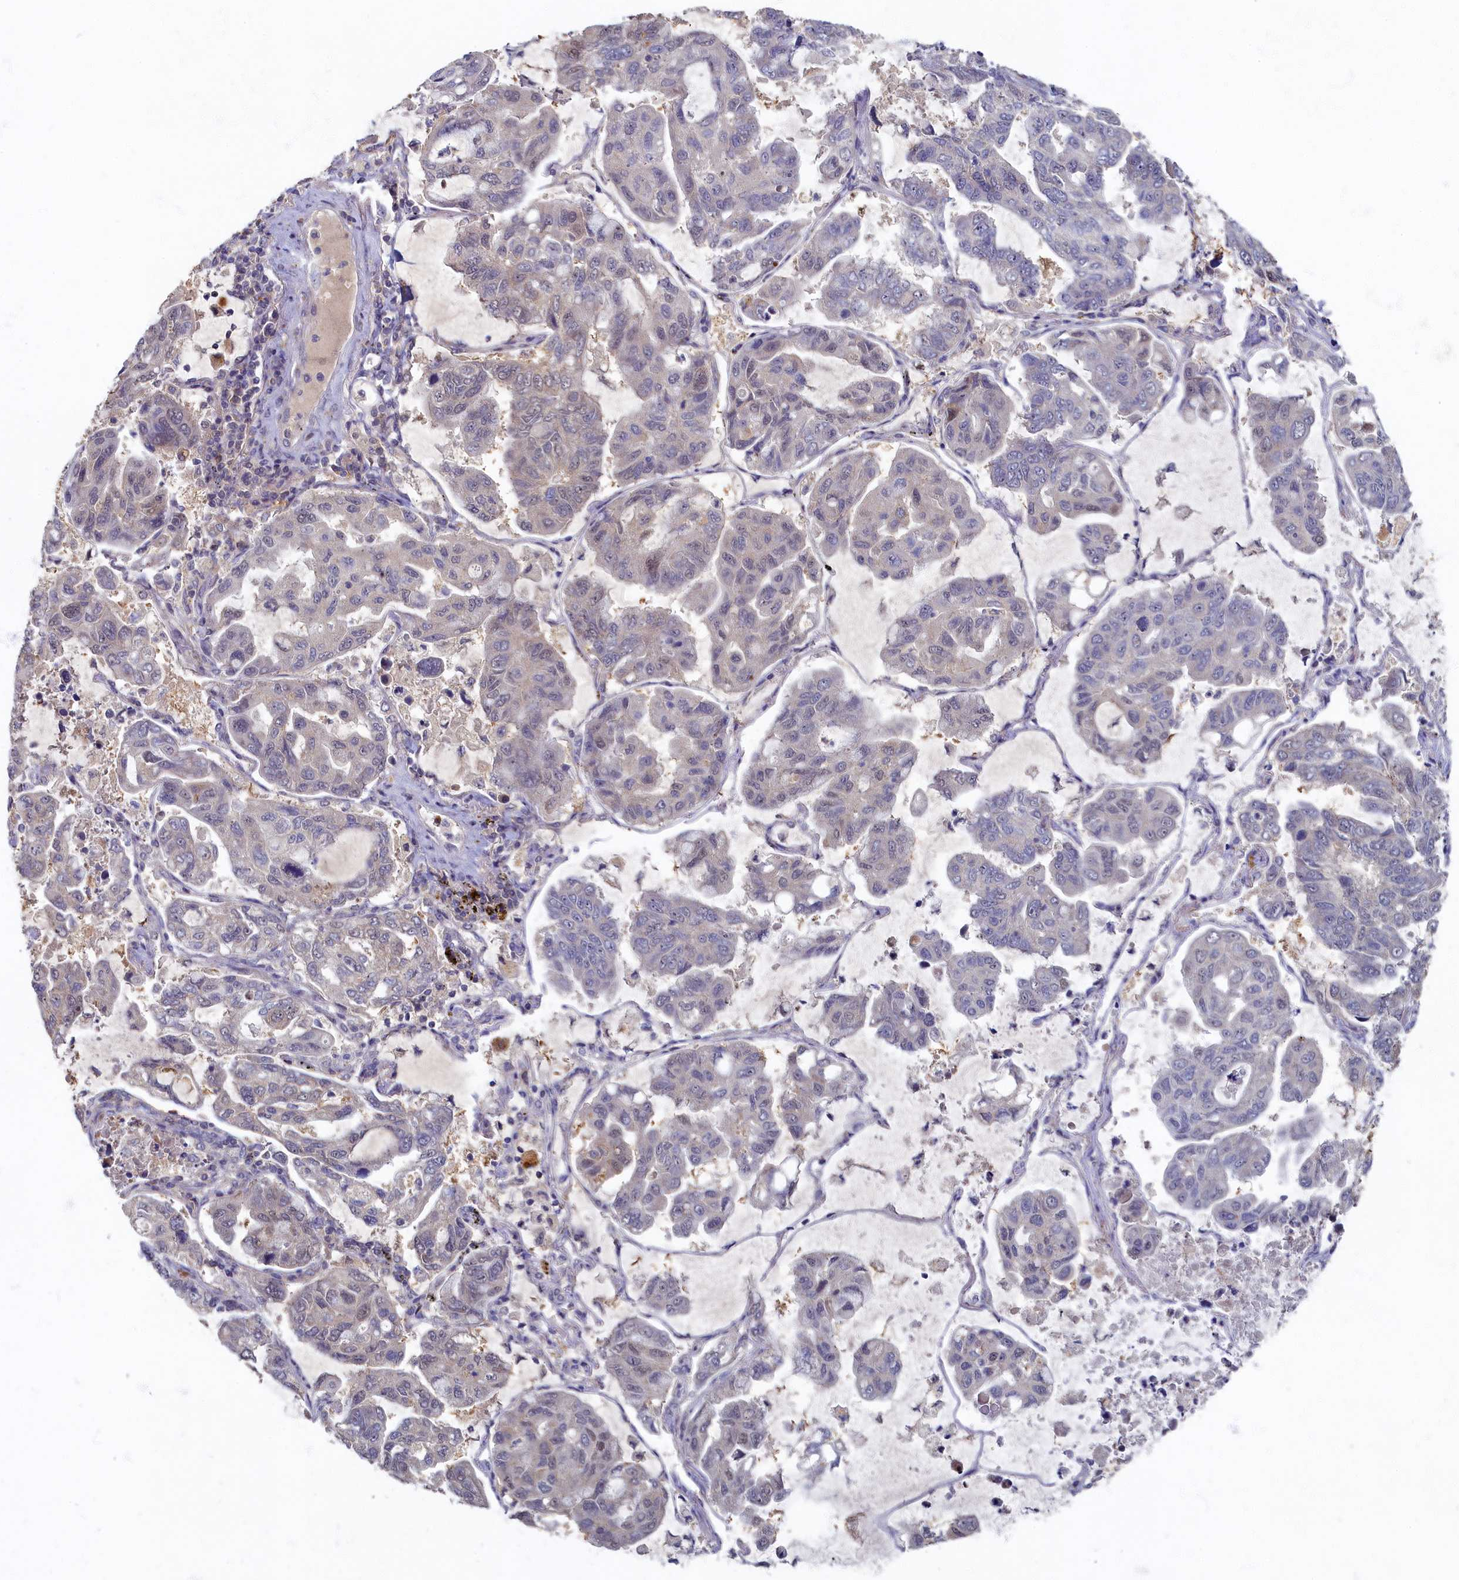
{"staining": {"intensity": "negative", "quantity": "none", "location": "none"}, "tissue": "lung cancer", "cell_type": "Tumor cells", "image_type": "cancer", "snomed": [{"axis": "morphology", "description": "Adenocarcinoma, NOS"}, {"axis": "topography", "description": "Lung"}], "caption": "The micrograph reveals no staining of tumor cells in adenocarcinoma (lung).", "gene": "HUNK", "patient": {"sex": "male", "age": 64}}